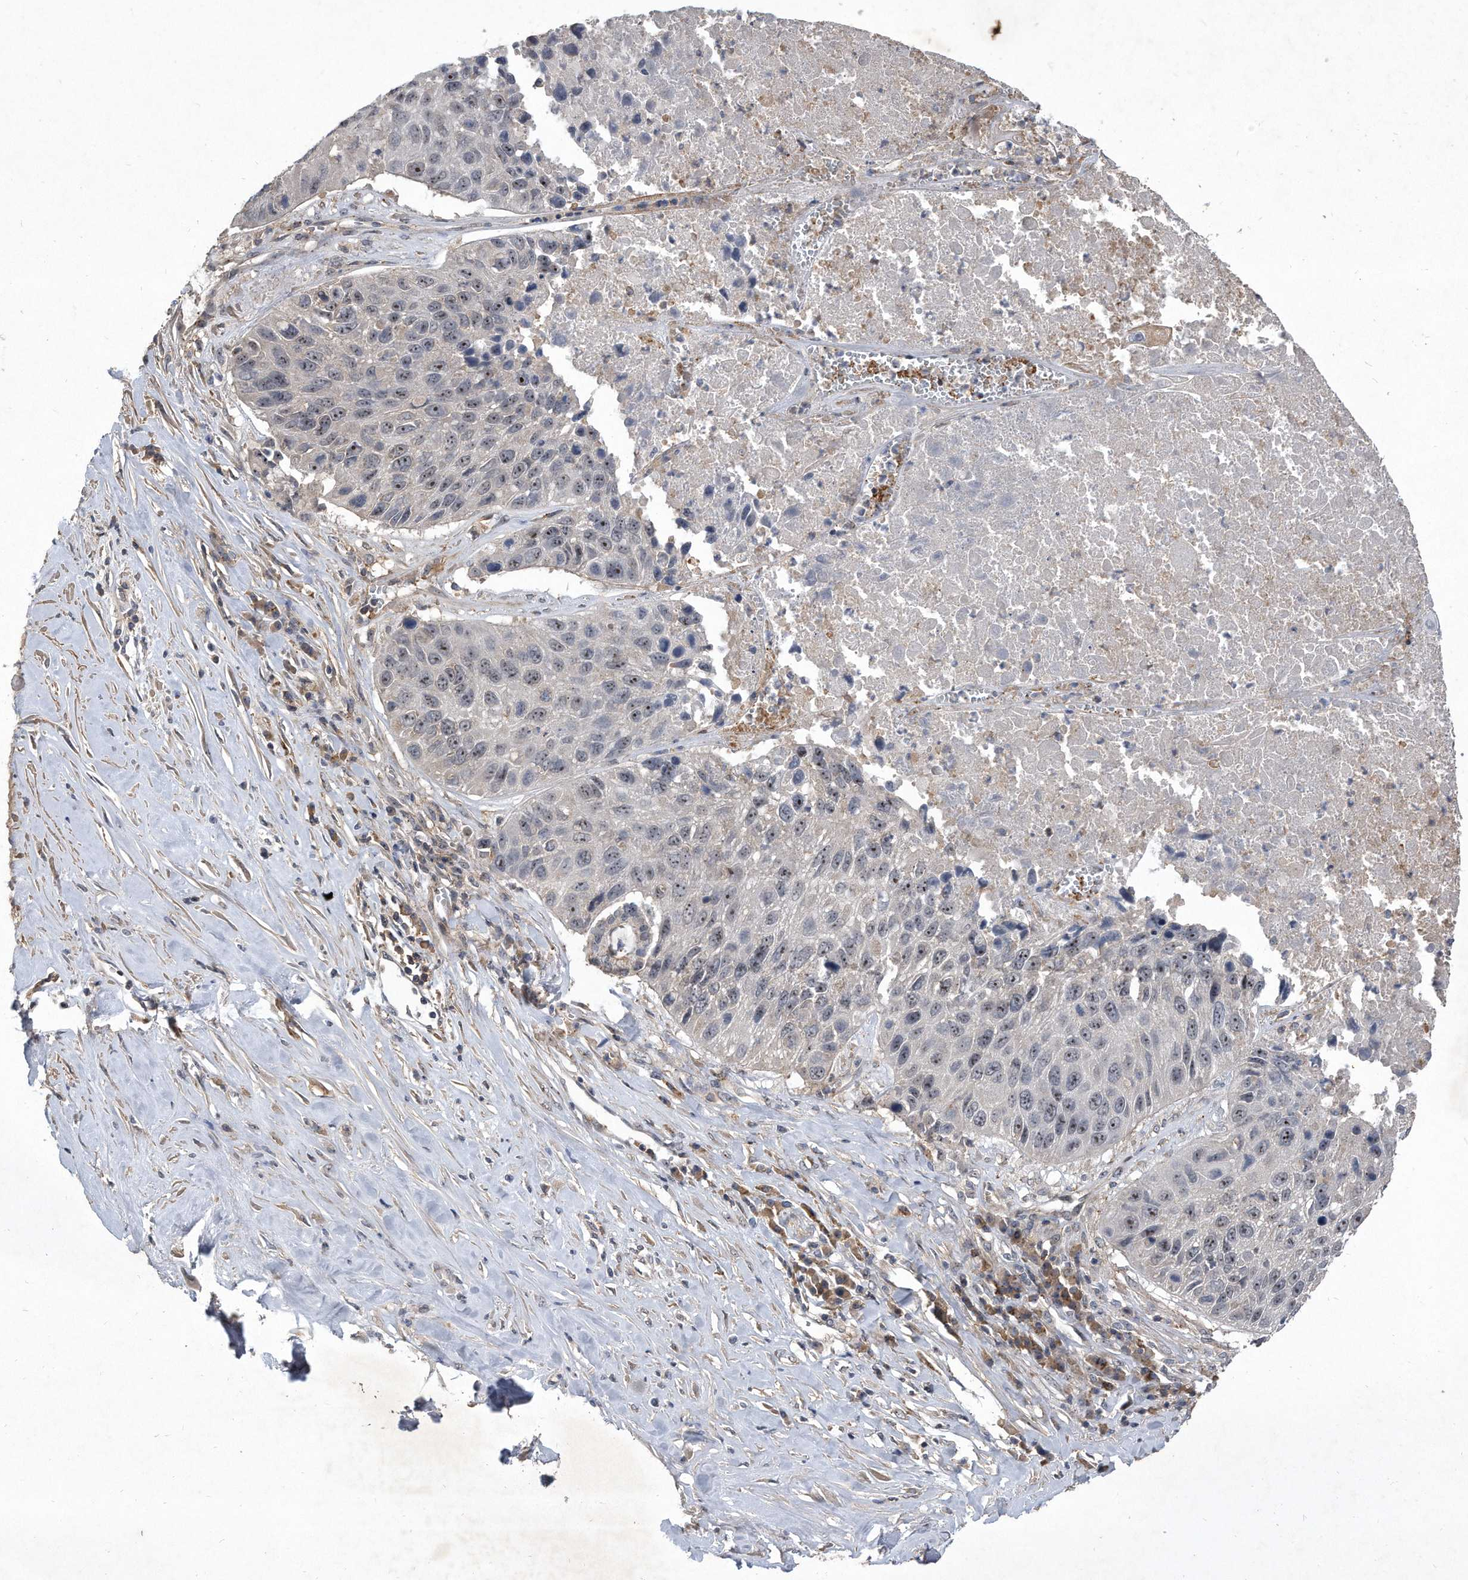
{"staining": {"intensity": "moderate", "quantity": ">75%", "location": "nuclear"}, "tissue": "lung cancer", "cell_type": "Tumor cells", "image_type": "cancer", "snomed": [{"axis": "morphology", "description": "Squamous cell carcinoma, NOS"}, {"axis": "topography", "description": "Lung"}], "caption": "DAB immunohistochemical staining of human lung cancer reveals moderate nuclear protein positivity in about >75% of tumor cells.", "gene": "PGBD2", "patient": {"sex": "male", "age": 61}}